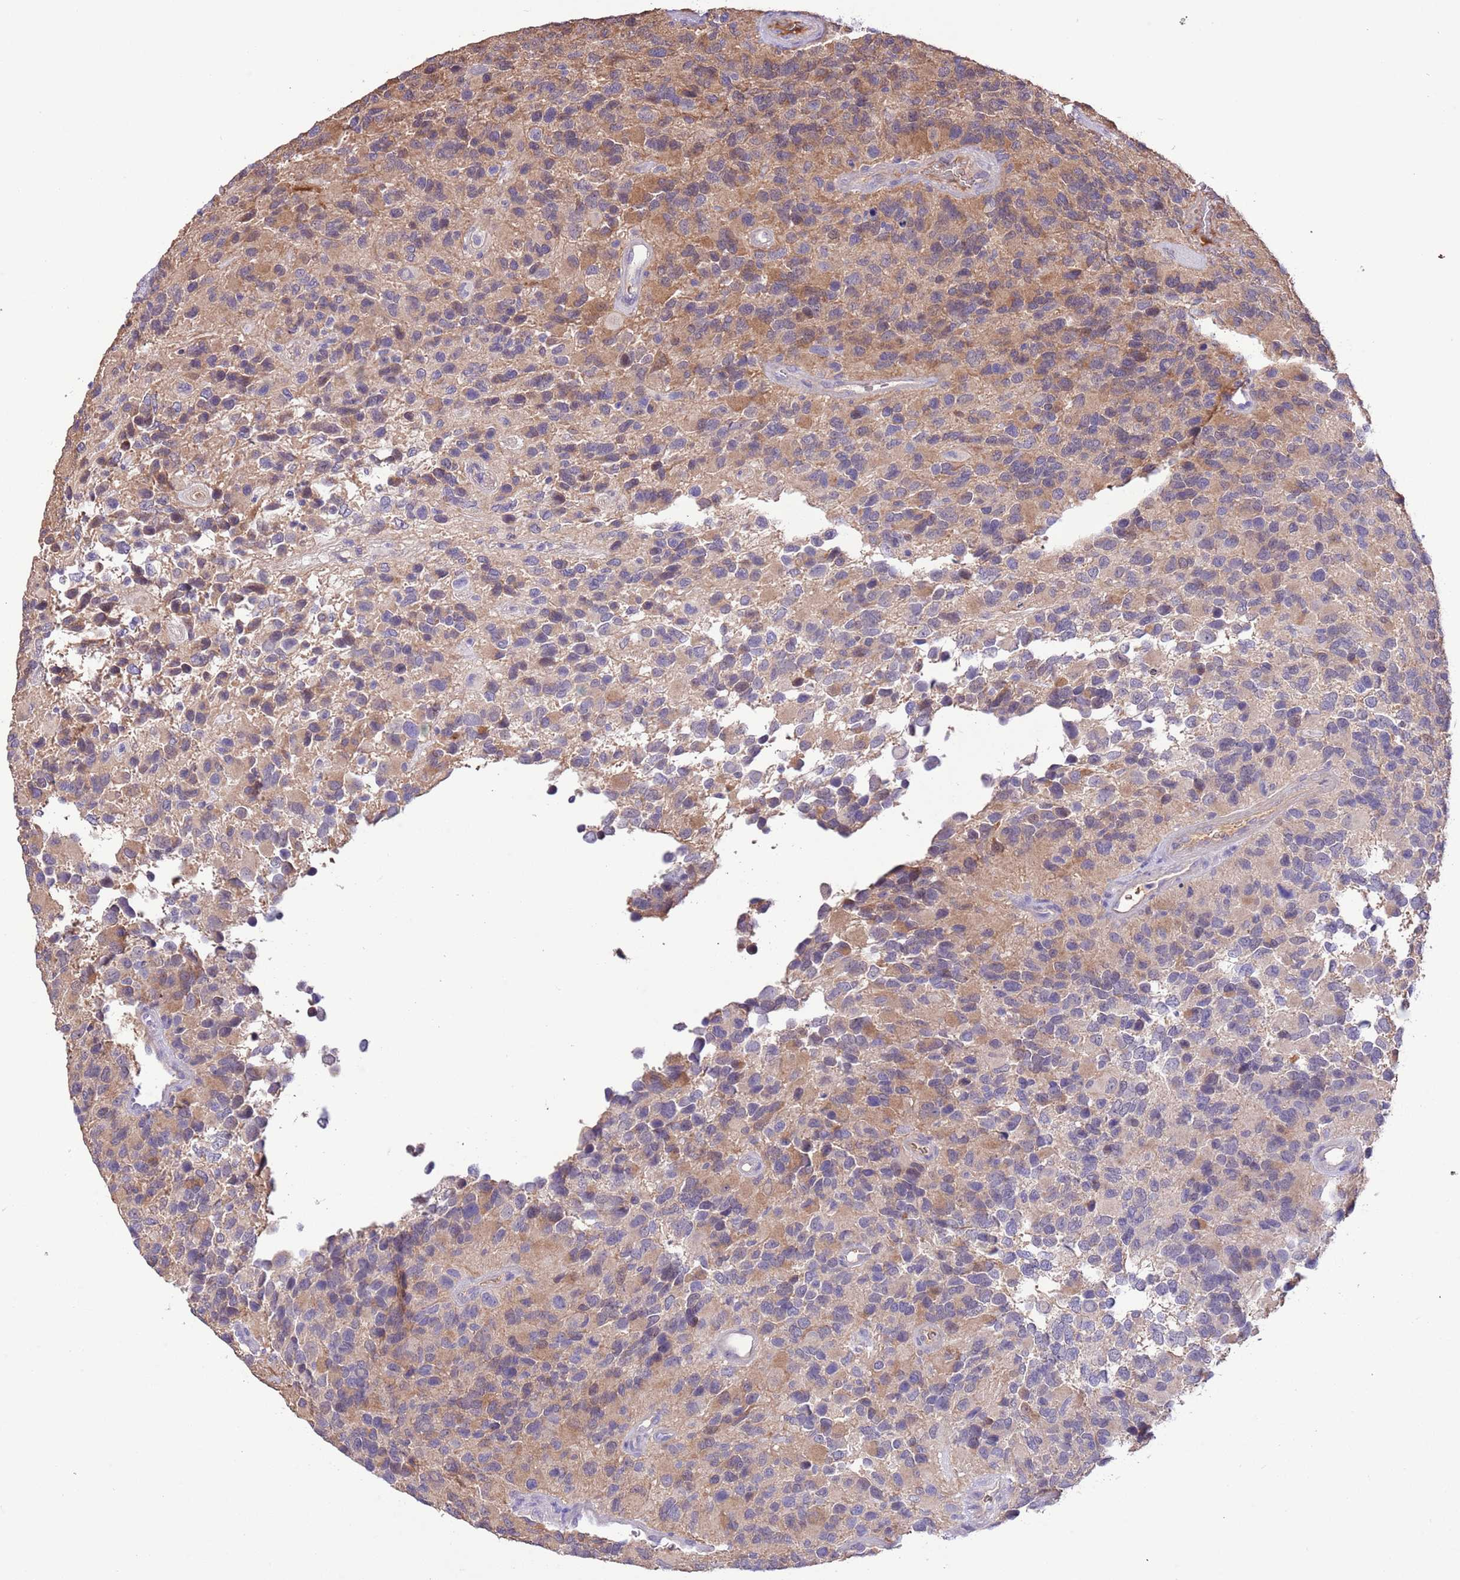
{"staining": {"intensity": "moderate", "quantity": "25%-75%", "location": "cytoplasmic/membranous"}, "tissue": "glioma", "cell_type": "Tumor cells", "image_type": "cancer", "snomed": [{"axis": "morphology", "description": "Glioma, malignant, High grade"}, {"axis": "topography", "description": "Brain"}], "caption": "Protein staining of malignant high-grade glioma tissue shows moderate cytoplasmic/membranous staining in about 25%-75% of tumor cells.", "gene": "PRR32", "patient": {"sex": "male", "age": 77}}